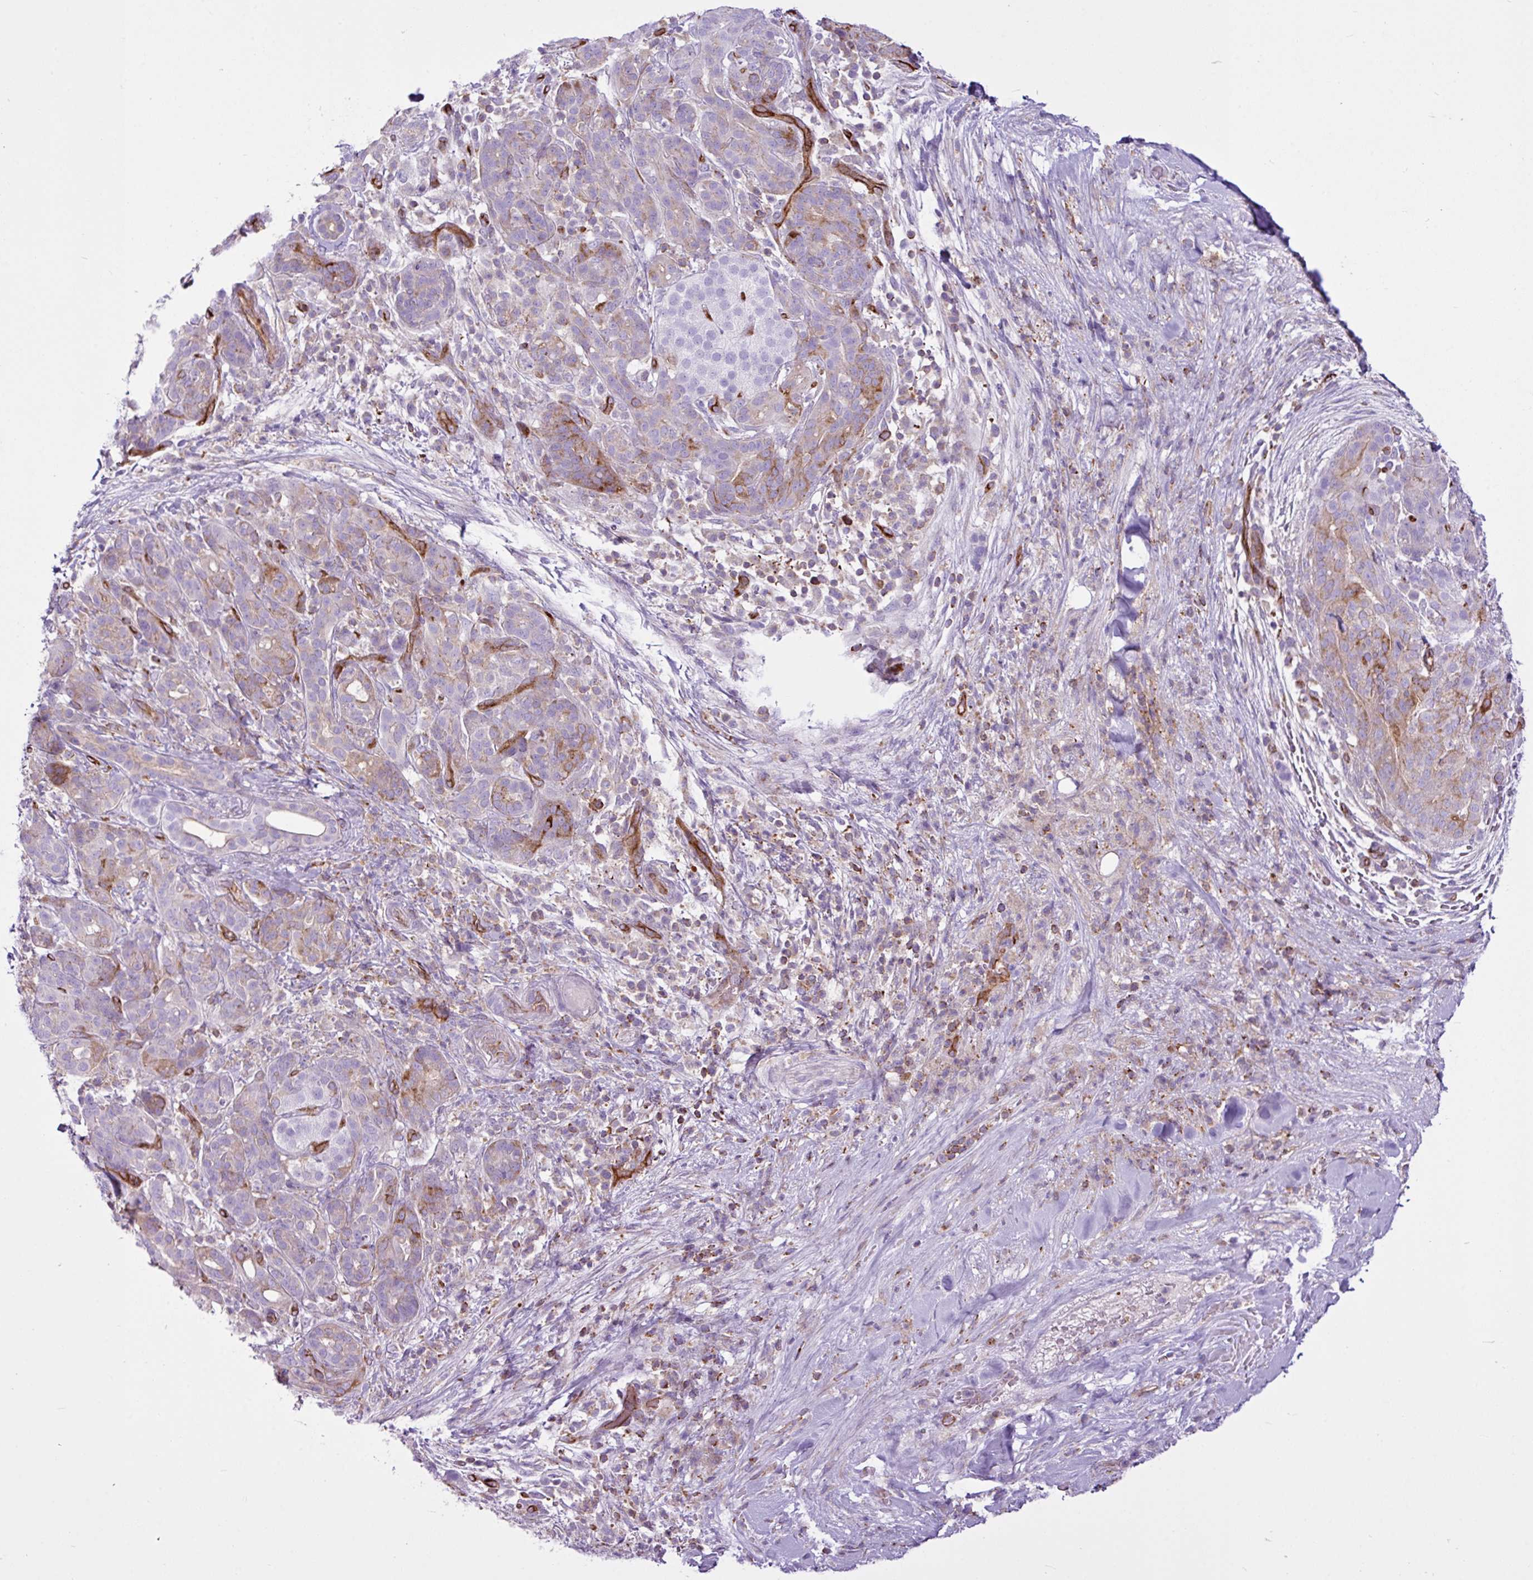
{"staining": {"intensity": "moderate", "quantity": "<25%", "location": "cytoplasmic/membranous"}, "tissue": "pancreatic cancer", "cell_type": "Tumor cells", "image_type": "cancer", "snomed": [{"axis": "morphology", "description": "Adenocarcinoma, NOS"}, {"axis": "topography", "description": "Pancreas"}], "caption": "There is low levels of moderate cytoplasmic/membranous expression in tumor cells of pancreatic cancer, as demonstrated by immunohistochemical staining (brown color).", "gene": "EME2", "patient": {"sex": "male", "age": 44}}